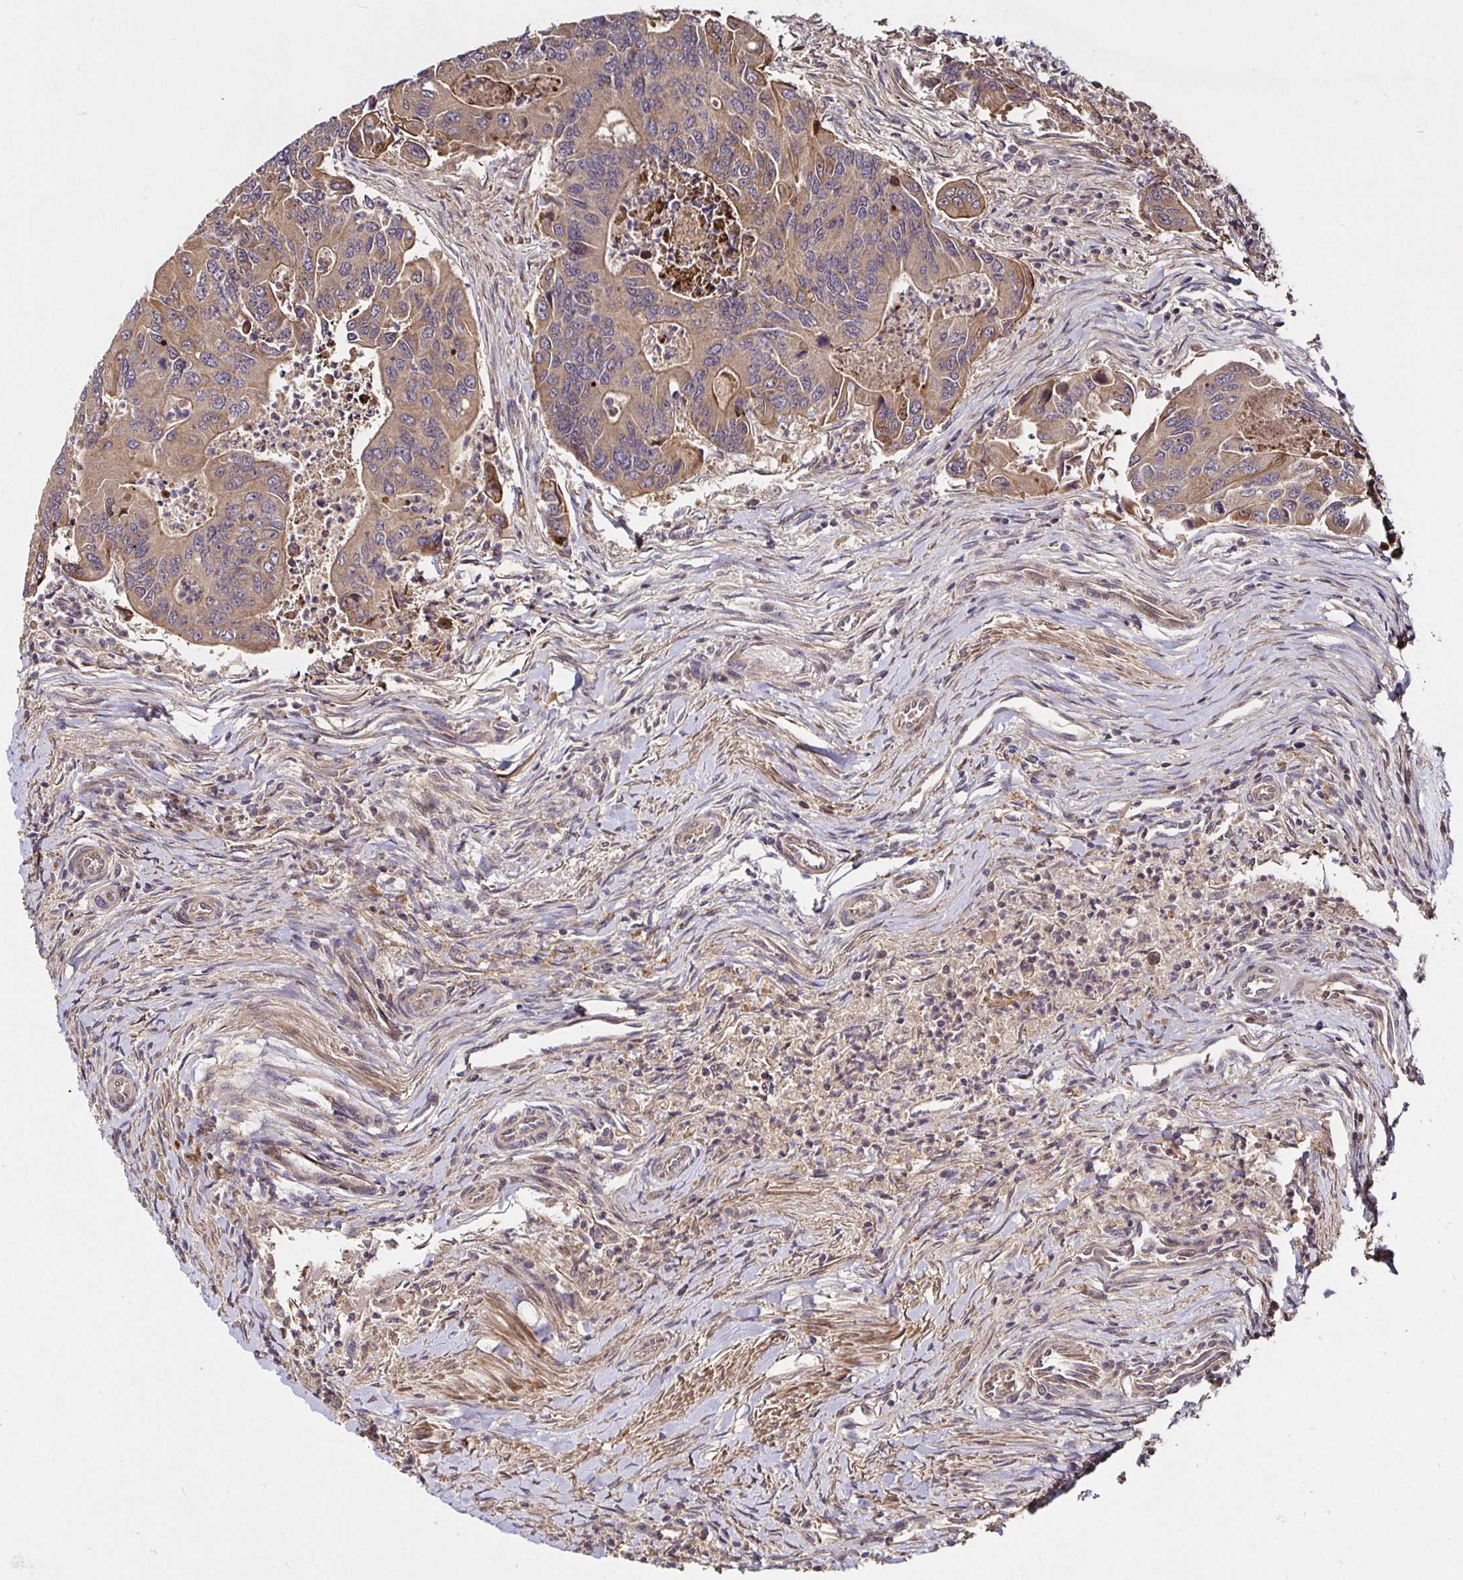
{"staining": {"intensity": "weak", "quantity": ">75%", "location": "cytoplasmic/membranous"}, "tissue": "colorectal cancer", "cell_type": "Tumor cells", "image_type": "cancer", "snomed": [{"axis": "morphology", "description": "Adenocarcinoma, NOS"}, {"axis": "topography", "description": "Colon"}], "caption": "Immunohistochemistry photomicrograph of colorectal adenocarcinoma stained for a protein (brown), which reveals low levels of weak cytoplasmic/membranous expression in about >75% of tumor cells.", "gene": "SMYD3", "patient": {"sex": "female", "age": 67}}